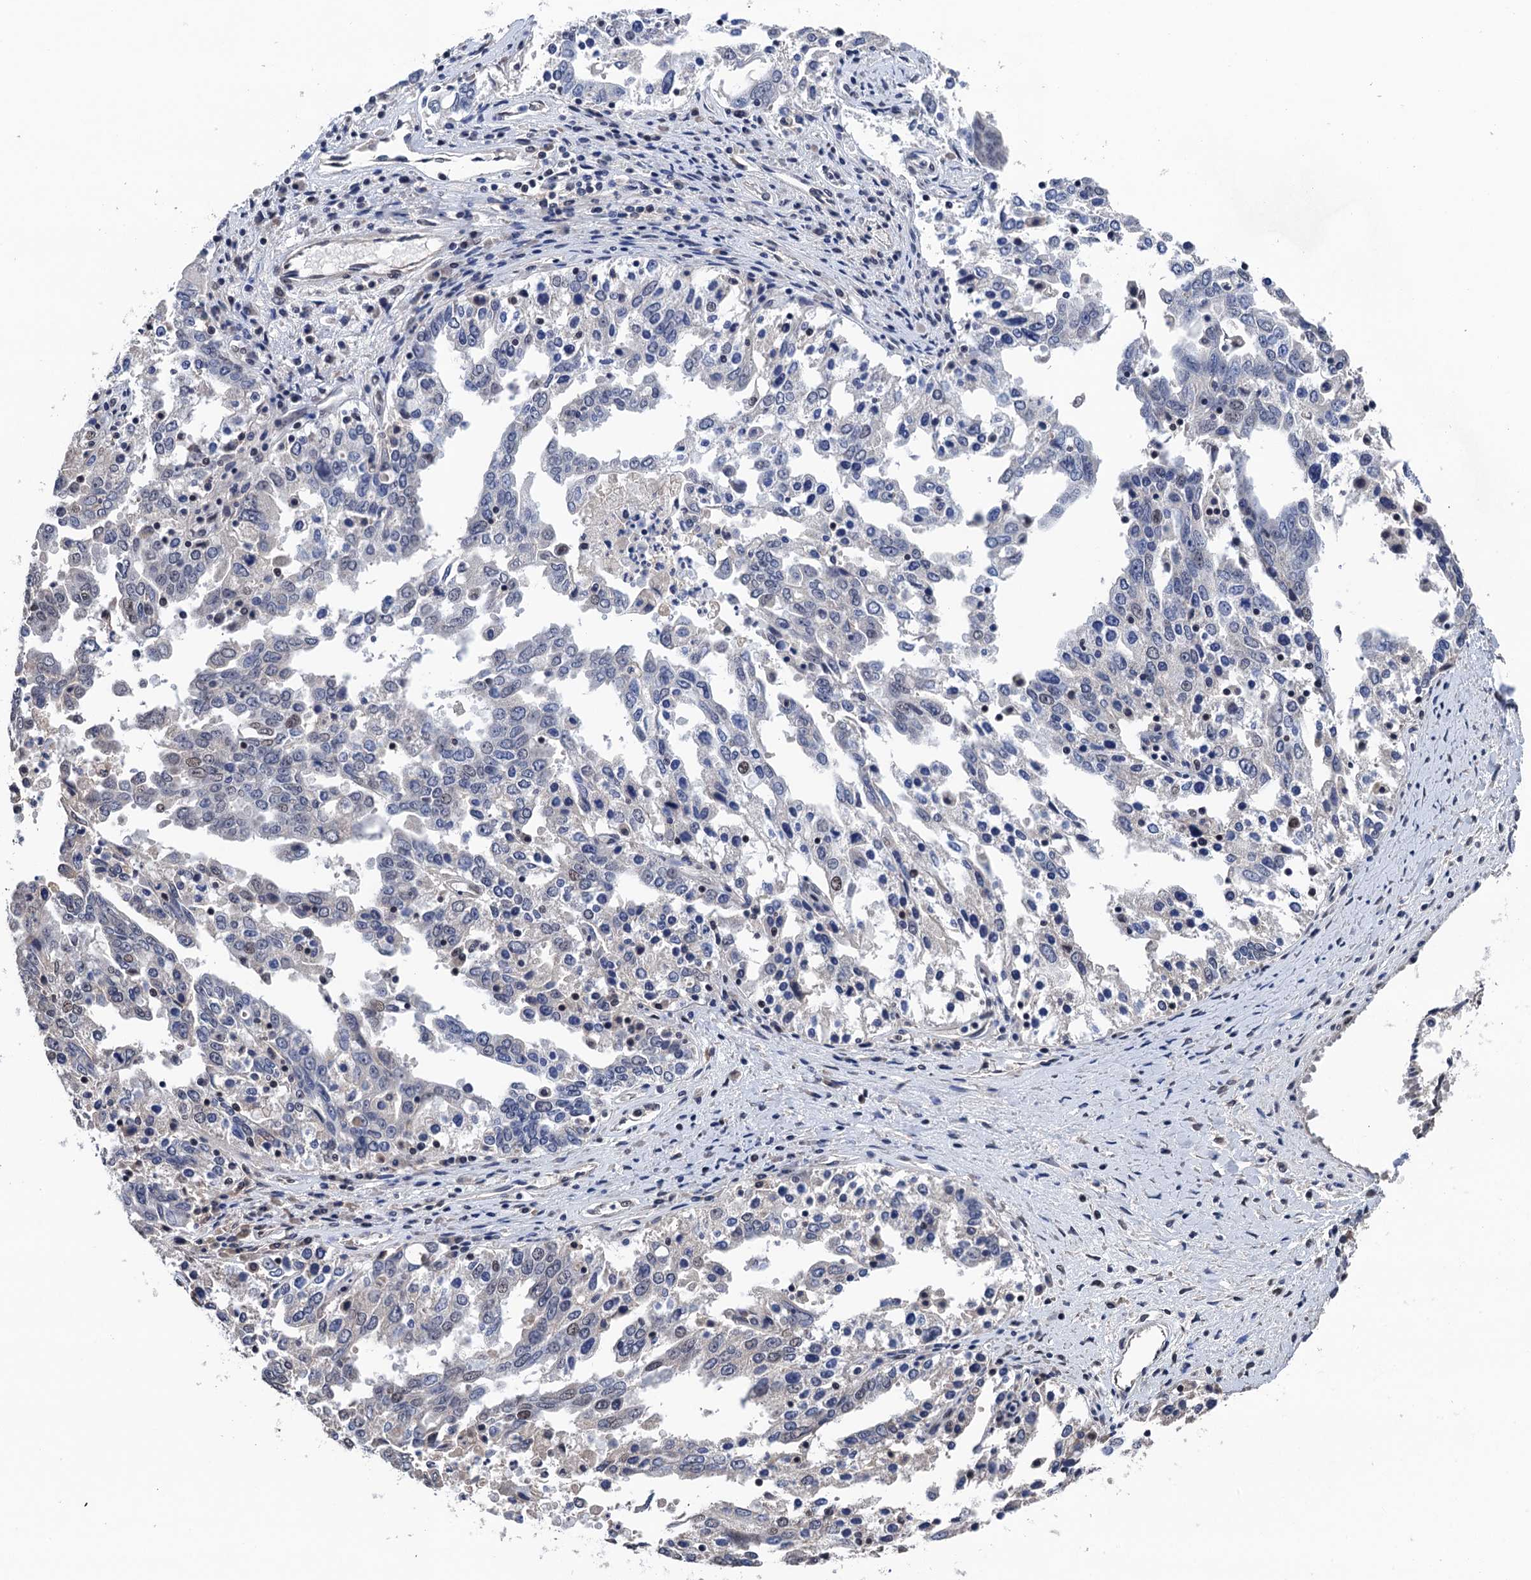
{"staining": {"intensity": "weak", "quantity": "<25%", "location": "nuclear"}, "tissue": "ovarian cancer", "cell_type": "Tumor cells", "image_type": "cancer", "snomed": [{"axis": "morphology", "description": "Carcinoma, endometroid"}, {"axis": "topography", "description": "Ovary"}], "caption": "IHC histopathology image of neoplastic tissue: human endometroid carcinoma (ovarian) stained with DAB (3,3'-diaminobenzidine) exhibits no significant protein positivity in tumor cells. (Immunohistochemistry, brightfield microscopy, high magnification).", "gene": "ART5", "patient": {"sex": "female", "age": 62}}